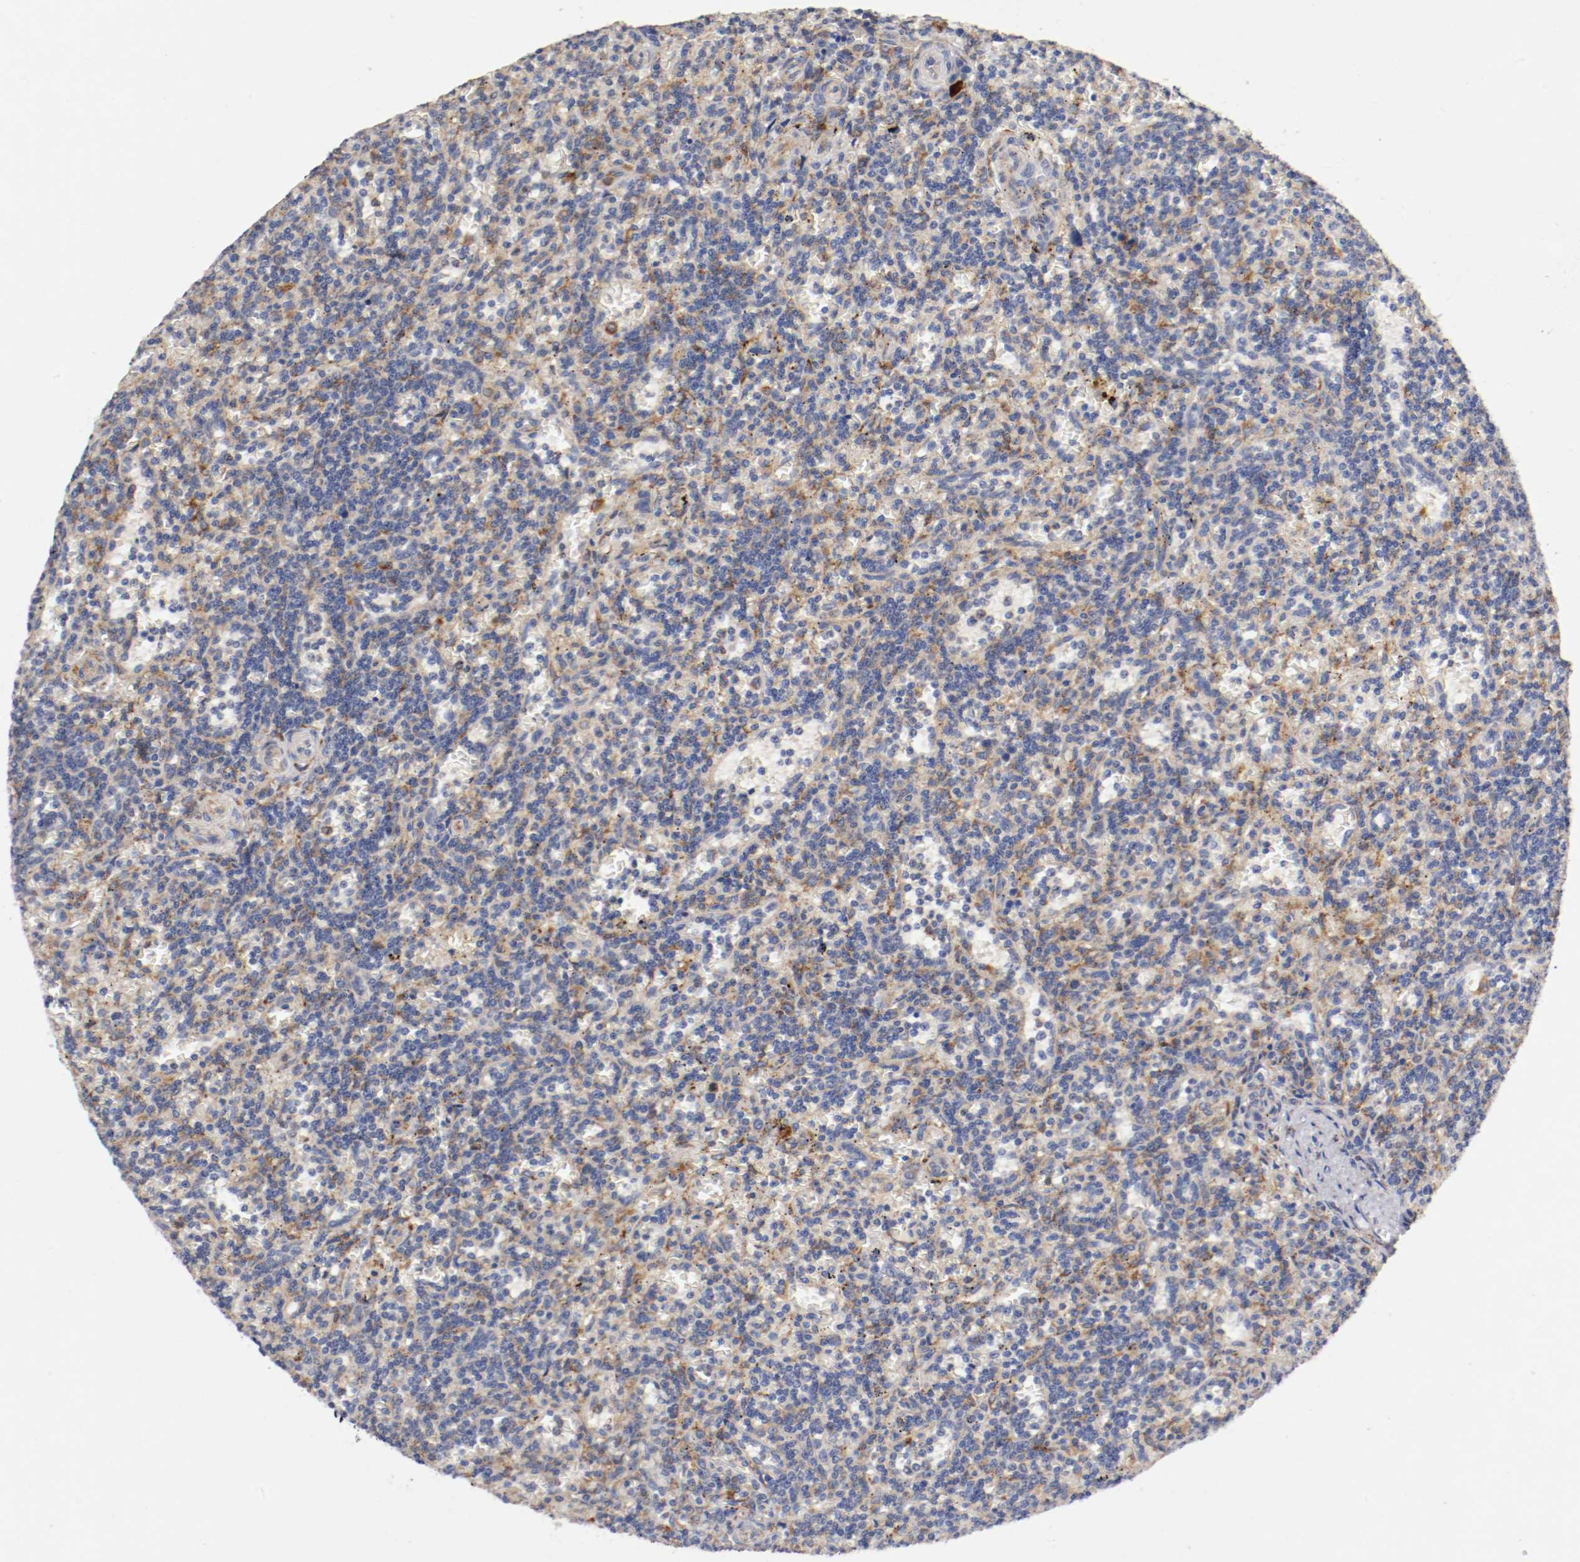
{"staining": {"intensity": "moderate", "quantity": "25%-75%", "location": "cytoplasmic/membranous"}, "tissue": "lymphoma", "cell_type": "Tumor cells", "image_type": "cancer", "snomed": [{"axis": "morphology", "description": "Malignant lymphoma, non-Hodgkin's type, Low grade"}, {"axis": "topography", "description": "Spleen"}], "caption": "Protein expression analysis of lymphoma displays moderate cytoplasmic/membranous staining in approximately 25%-75% of tumor cells.", "gene": "TRAF2", "patient": {"sex": "male", "age": 73}}